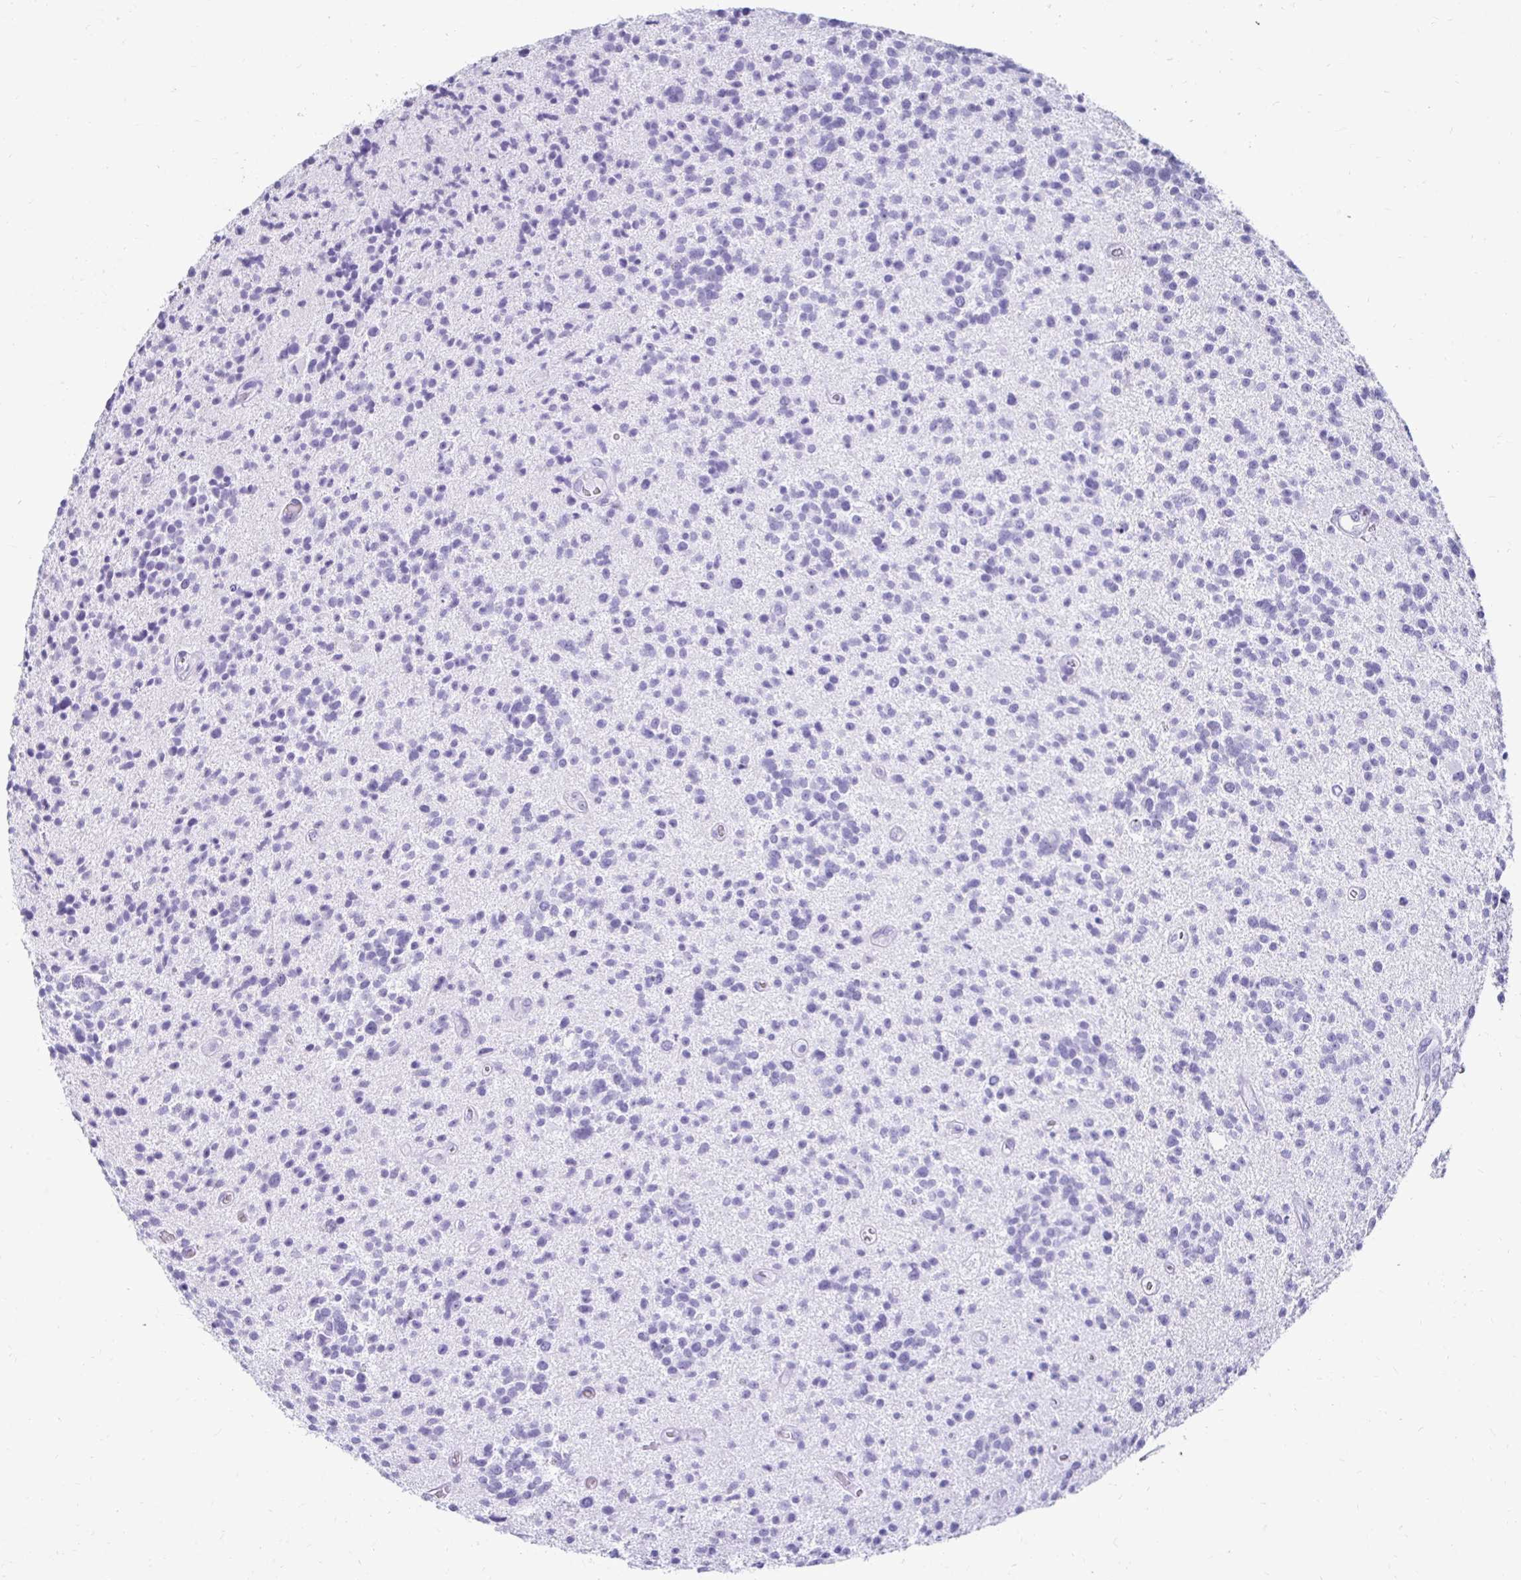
{"staining": {"intensity": "negative", "quantity": "none", "location": "none"}, "tissue": "glioma", "cell_type": "Tumor cells", "image_type": "cancer", "snomed": [{"axis": "morphology", "description": "Glioma, malignant, High grade"}, {"axis": "topography", "description": "Brain"}], "caption": "Glioma was stained to show a protein in brown. There is no significant expression in tumor cells. Brightfield microscopy of immunohistochemistry (IHC) stained with DAB (3,3'-diaminobenzidine) (brown) and hematoxylin (blue), captured at high magnification.", "gene": "CST6", "patient": {"sex": "male", "age": 29}}